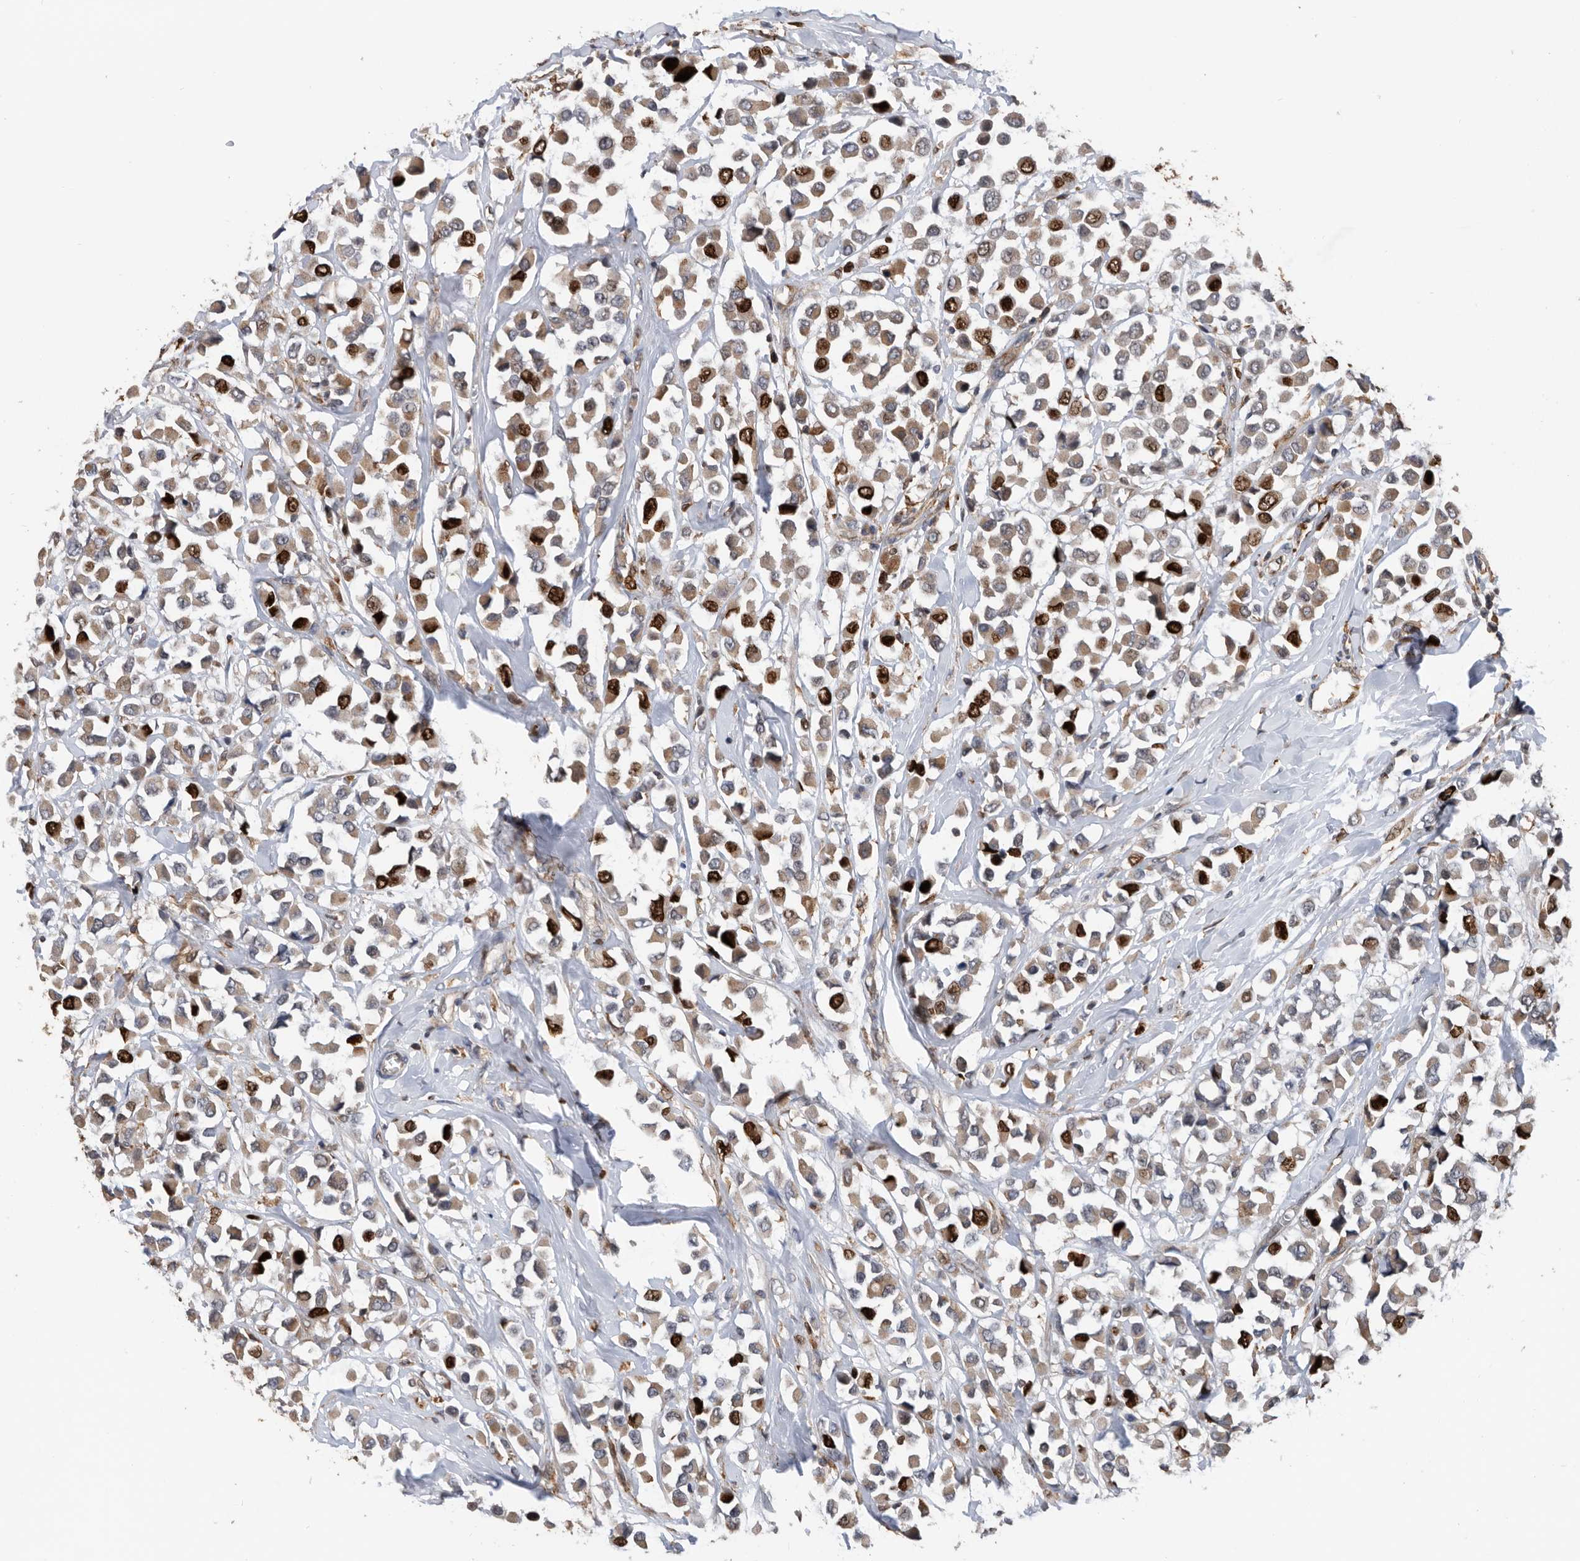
{"staining": {"intensity": "strong", "quantity": "25%-75%", "location": "cytoplasmic/membranous,nuclear"}, "tissue": "breast cancer", "cell_type": "Tumor cells", "image_type": "cancer", "snomed": [{"axis": "morphology", "description": "Duct carcinoma"}, {"axis": "topography", "description": "Breast"}], "caption": "Protein expression analysis of breast cancer (infiltrating ductal carcinoma) reveals strong cytoplasmic/membranous and nuclear staining in approximately 25%-75% of tumor cells.", "gene": "ATAD2", "patient": {"sex": "female", "age": 61}}